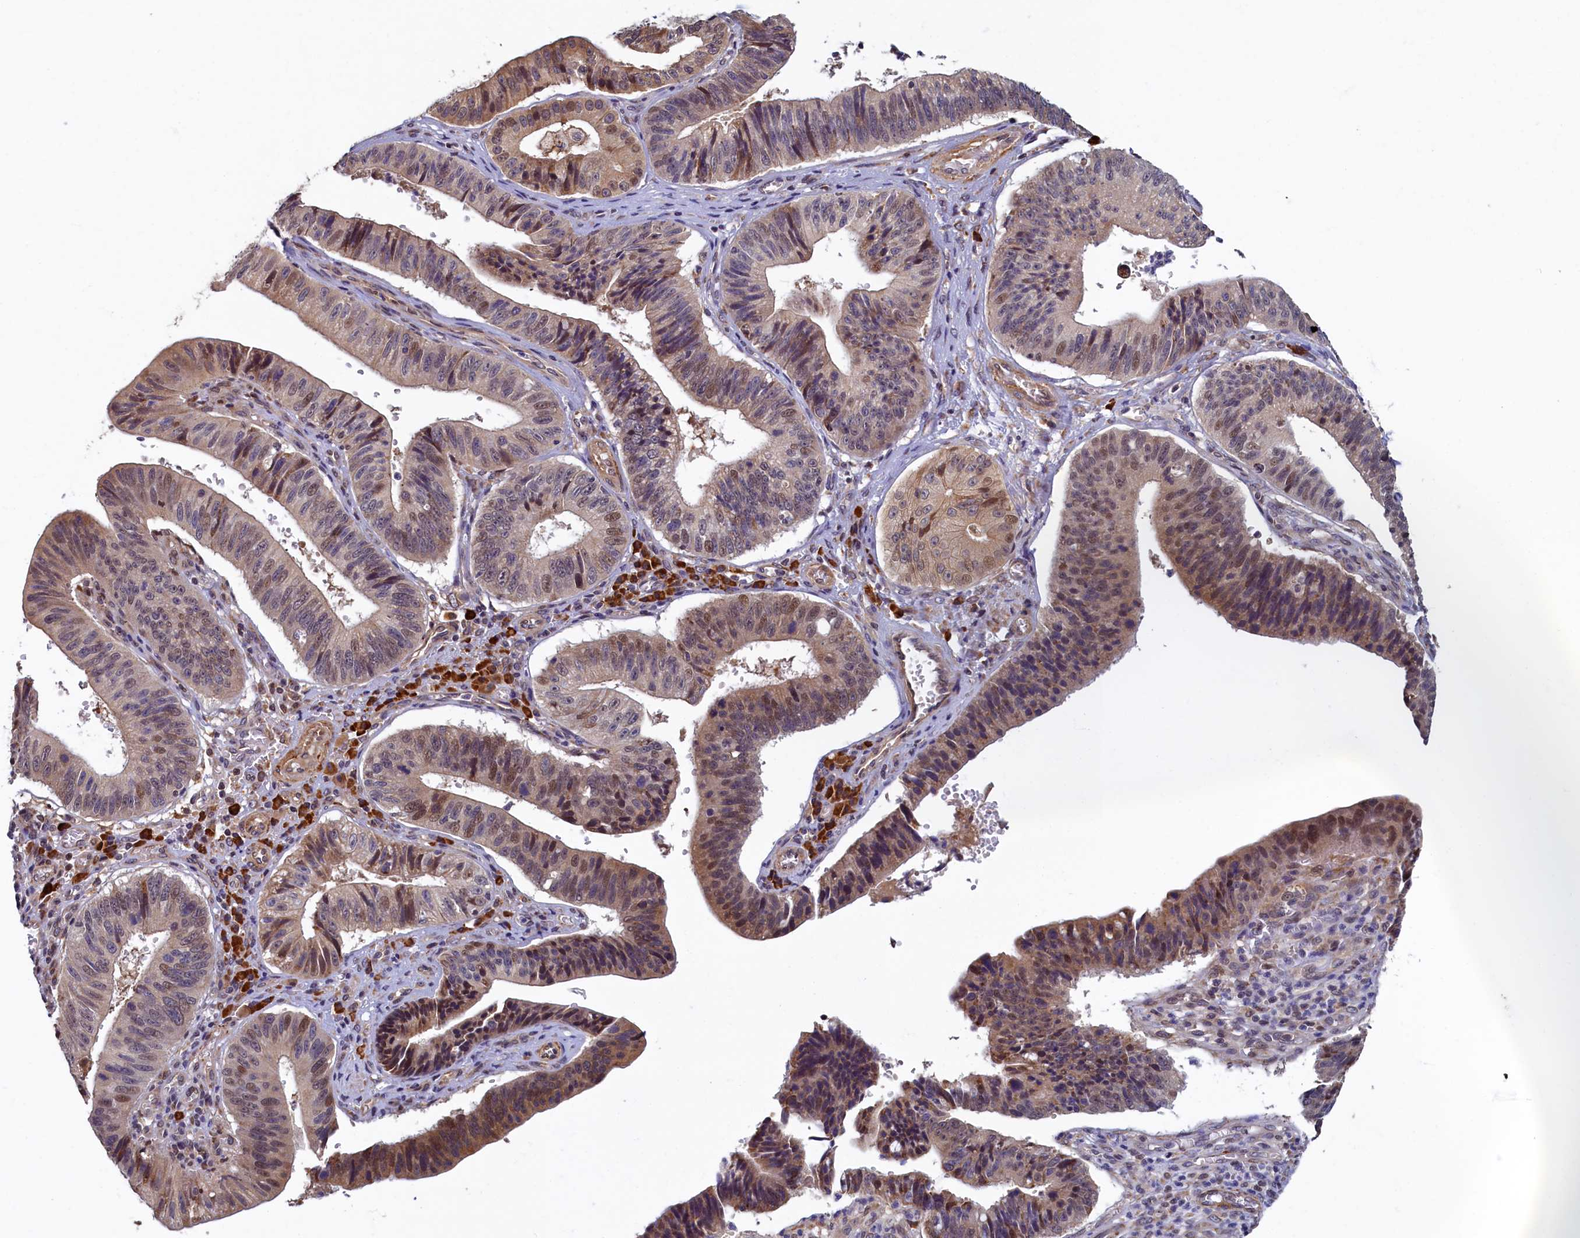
{"staining": {"intensity": "moderate", "quantity": "25%-75%", "location": "cytoplasmic/membranous,nuclear"}, "tissue": "stomach cancer", "cell_type": "Tumor cells", "image_type": "cancer", "snomed": [{"axis": "morphology", "description": "Adenocarcinoma, NOS"}, {"axis": "topography", "description": "Stomach"}], "caption": "Immunohistochemical staining of stomach cancer (adenocarcinoma) demonstrates medium levels of moderate cytoplasmic/membranous and nuclear staining in about 25%-75% of tumor cells. The protein is stained brown, and the nuclei are stained in blue (DAB (3,3'-diaminobenzidine) IHC with brightfield microscopy, high magnification).", "gene": "SLC16A14", "patient": {"sex": "male", "age": 59}}